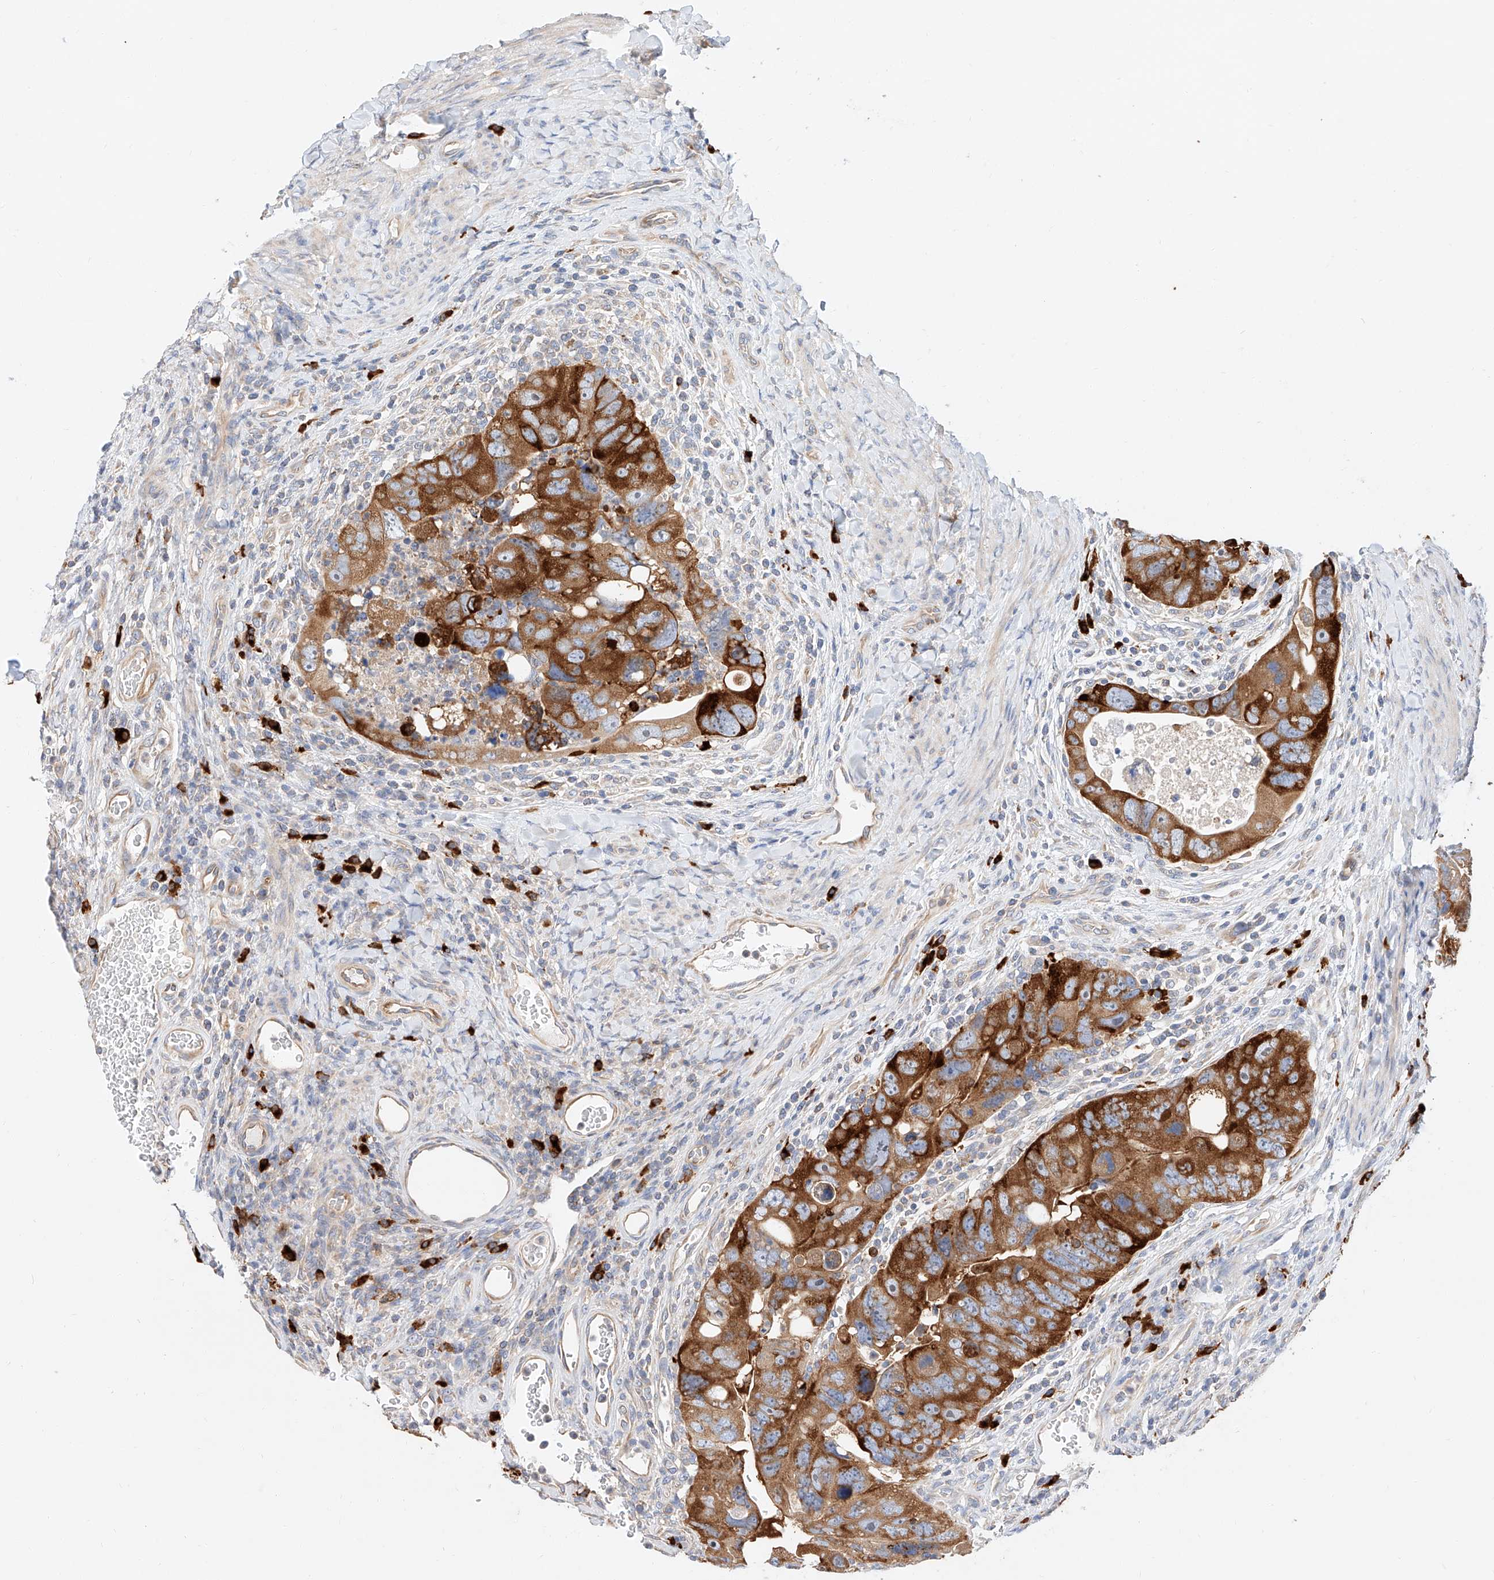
{"staining": {"intensity": "strong", "quantity": ">75%", "location": "cytoplasmic/membranous"}, "tissue": "colorectal cancer", "cell_type": "Tumor cells", "image_type": "cancer", "snomed": [{"axis": "morphology", "description": "Adenocarcinoma, NOS"}, {"axis": "topography", "description": "Rectum"}], "caption": "Immunohistochemistry image of neoplastic tissue: adenocarcinoma (colorectal) stained using IHC exhibits high levels of strong protein expression localized specifically in the cytoplasmic/membranous of tumor cells, appearing as a cytoplasmic/membranous brown color.", "gene": "GLMN", "patient": {"sex": "male", "age": 59}}